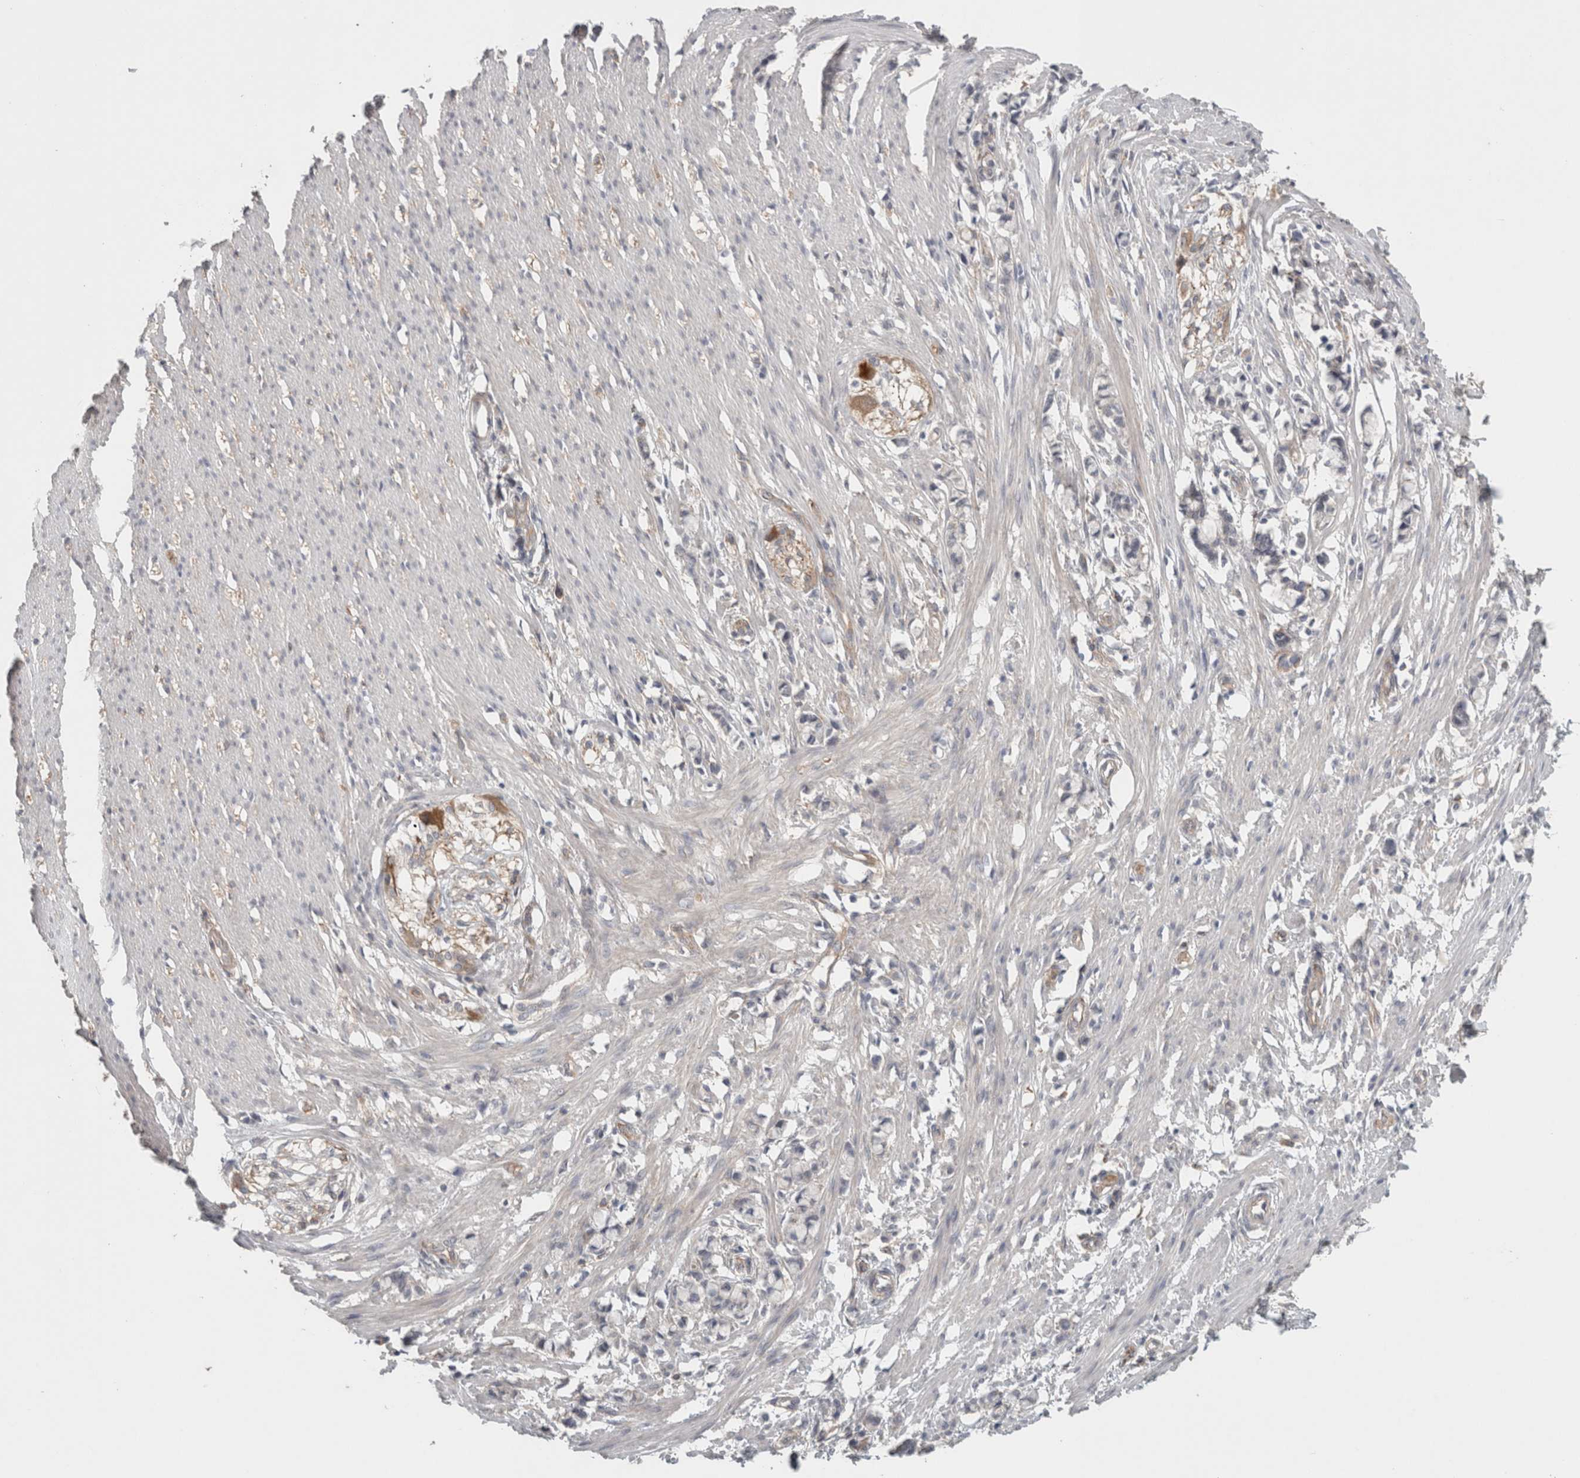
{"staining": {"intensity": "negative", "quantity": "none", "location": "none"}, "tissue": "smooth muscle", "cell_type": "Smooth muscle cells", "image_type": "normal", "snomed": [{"axis": "morphology", "description": "Normal tissue, NOS"}, {"axis": "morphology", "description": "Adenocarcinoma, NOS"}, {"axis": "topography", "description": "Smooth muscle"}, {"axis": "topography", "description": "Colon"}], "caption": "Histopathology image shows no protein expression in smooth muscle cells of benign smooth muscle.", "gene": "RASAL2", "patient": {"sex": "male", "age": 14}}